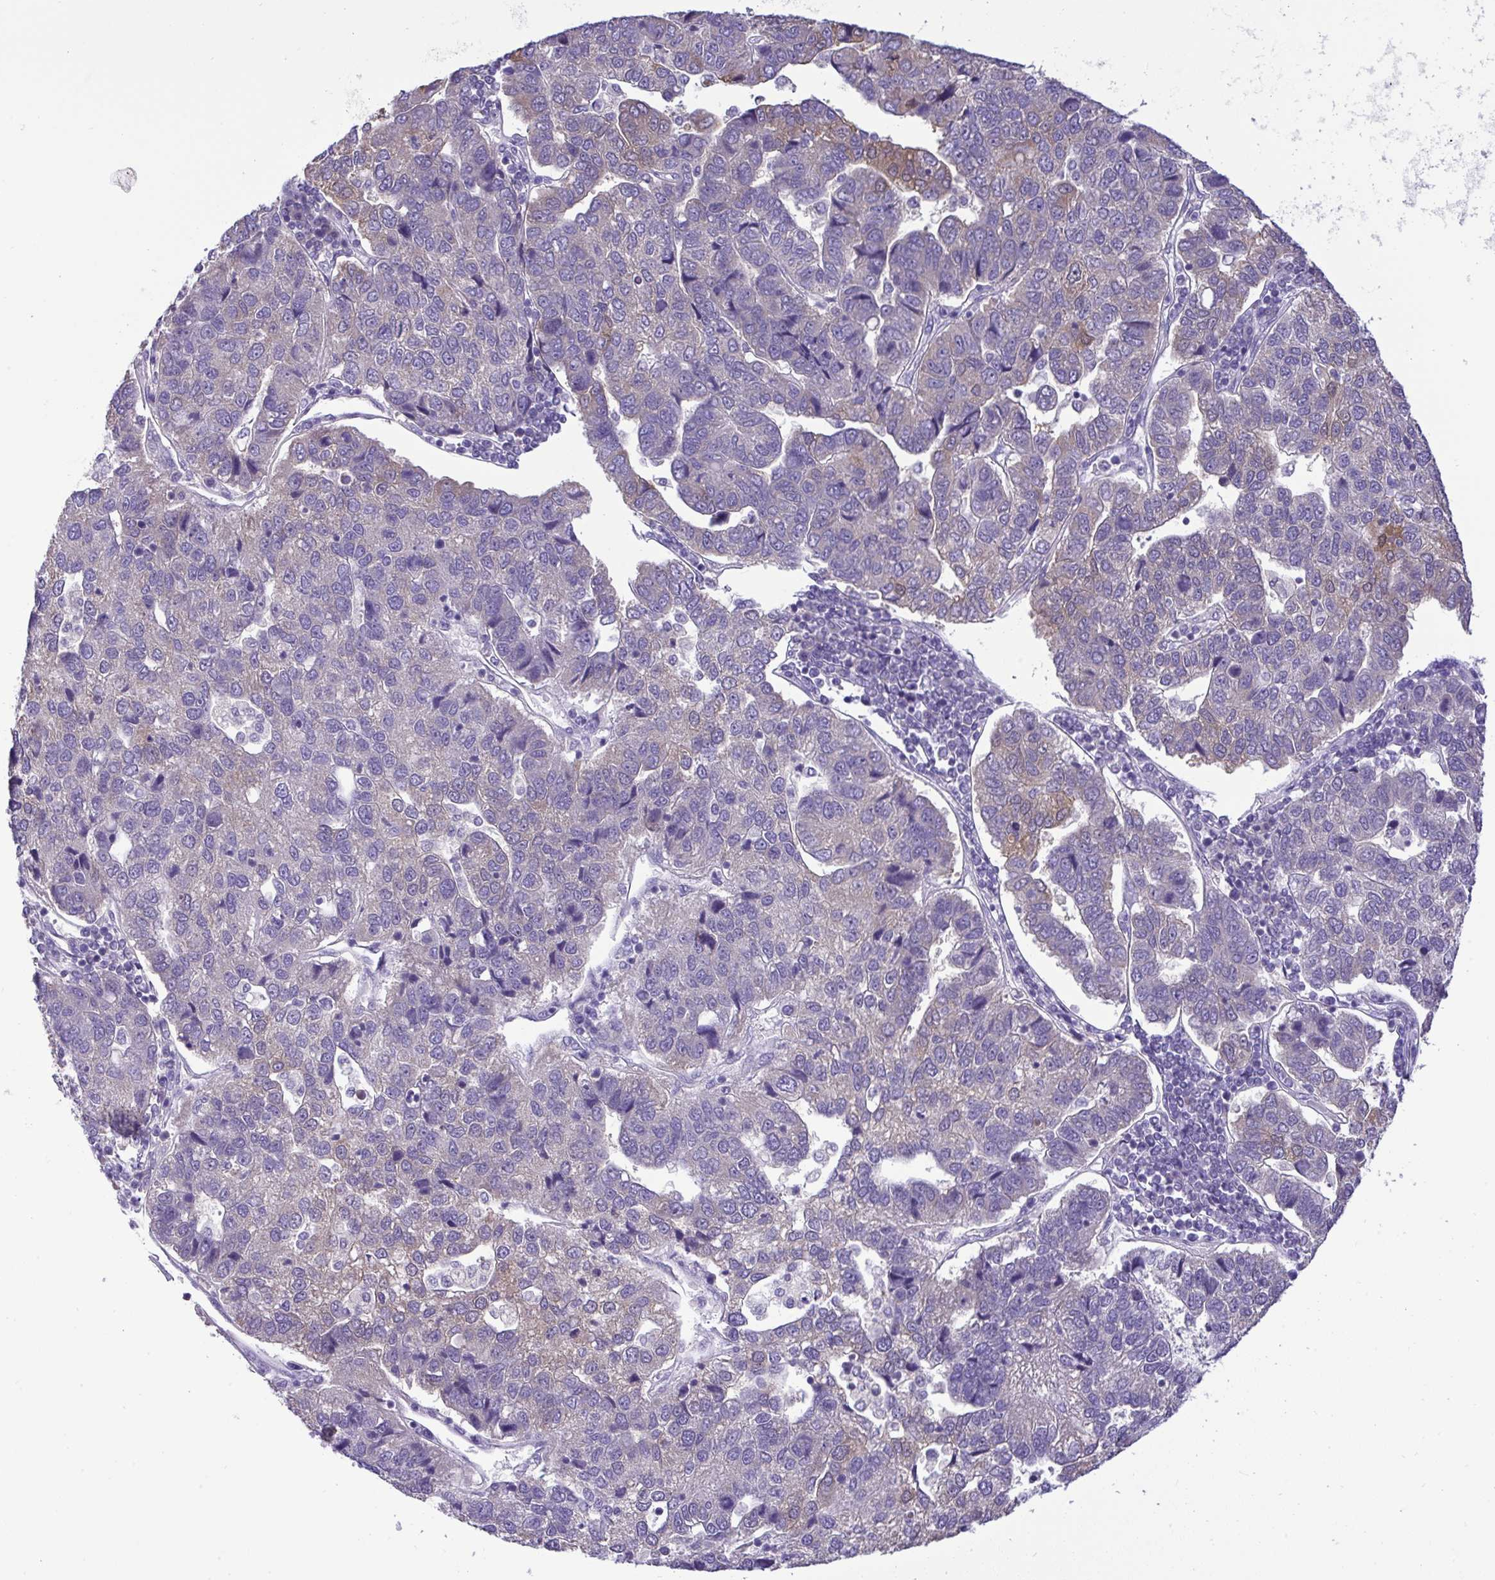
{"staining": {"intensity": "moderate", "quantity": "<25%", "location": "cytoplasmic/membranous"}, "tissue": "pancreatic cancer", "cell_type": "Tumor cells", "image_type": "cancer", "snomed": [{"axis": "morphology", "description": "Adenocarcinoma, NOS"}, {"axis": "topography", "description": "Pancreas"}], "caption": "A brown stain labels moderate cytoplasmic/membranous expression of a protein in pancreatic adenocarcinoma tumor cells. (brown staining indicates protein expression, while blue staining denotes nuclei).", "gene": "ST8SIA2", "patient": {"sex": "female", "age": 61}}